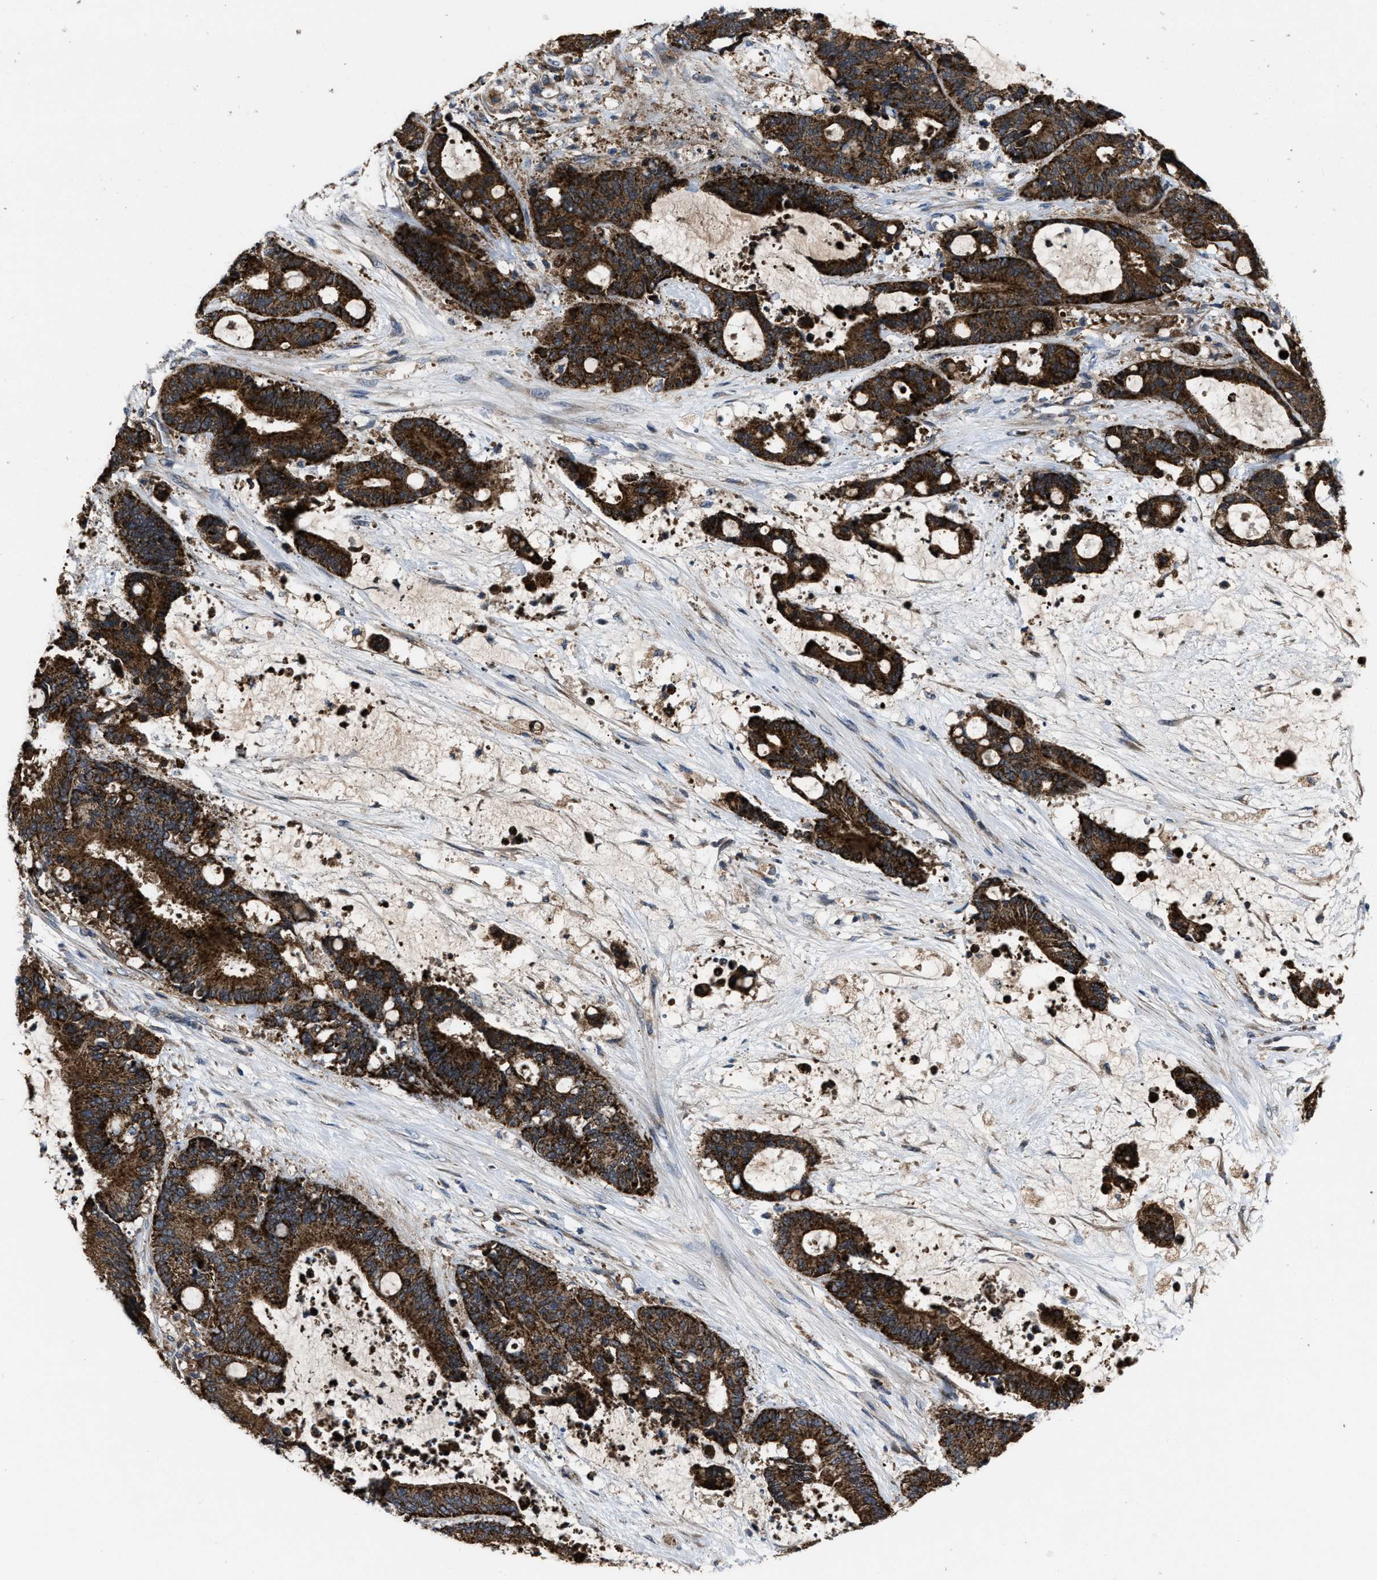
{"staining": {"intensity": "strong", "quantity": ">75%", "location": "cytoplasmic/membranous"}, "tissue": "liver cancer", "cell_type": "Tumor cells", "image_type": "cancer", "snomed": [{"axis": "morphology", "description": "Normal tissue, NOS"}, {"axis": "morphology", "description": "Cholangiocarcinoma"}, {"axis": "topography", "description": "Liver"}, {"axis": "topography", "description": "Peripheral nerve tissue"}], "caption": "Immunohistochemistry (IHC) of liver cancer exhibits high levels of strong cytoplasmic/membranous positivity in approximately >75% of tumor cells. The protein of interest is stained brown, and the nuclei are stained in blue (DAB IHC with brightfield microscopy, high magnification).", "gene": "PASK", "patient": {"sex": "female", "age": 73}}